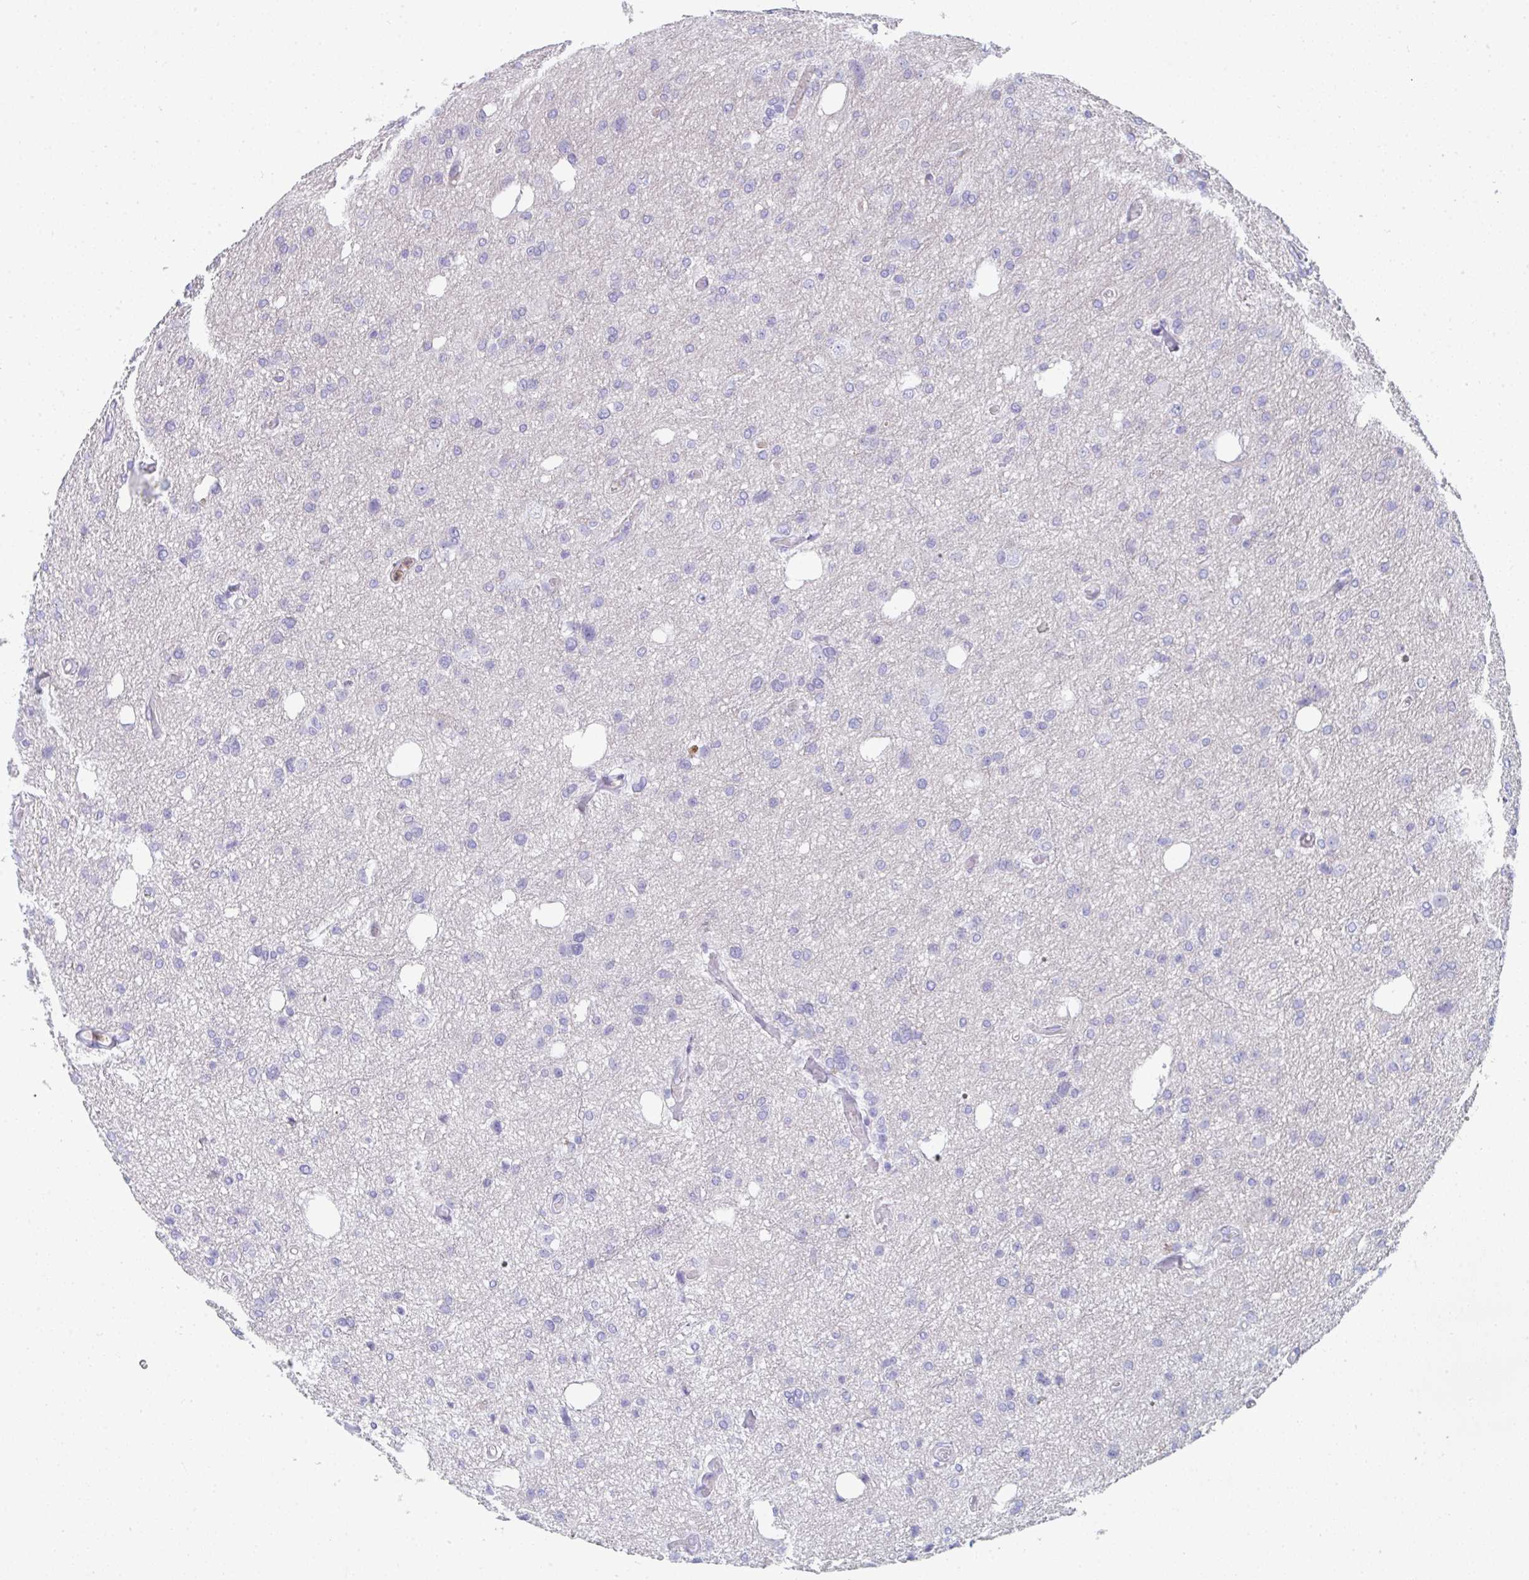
{"staining": {"intensity": "negative", "quantity": "none", "location": "none"}, "tissue": "glioma", "cell_type": "Tumor cells", "image_type": "cancer", "snomed": [{"axis": "morphology", "description": "Glioma, malignant, Low grade"}, {"axis": "topography", "description": "Brain"}], "caption": "DAB (3,3'-diaminobenzidine) immunohistochemical staining of human glioma shows no significant staining in tumor cells.", "gene": "MGAM2", "patient": {"sex": "male", "age": 26}}